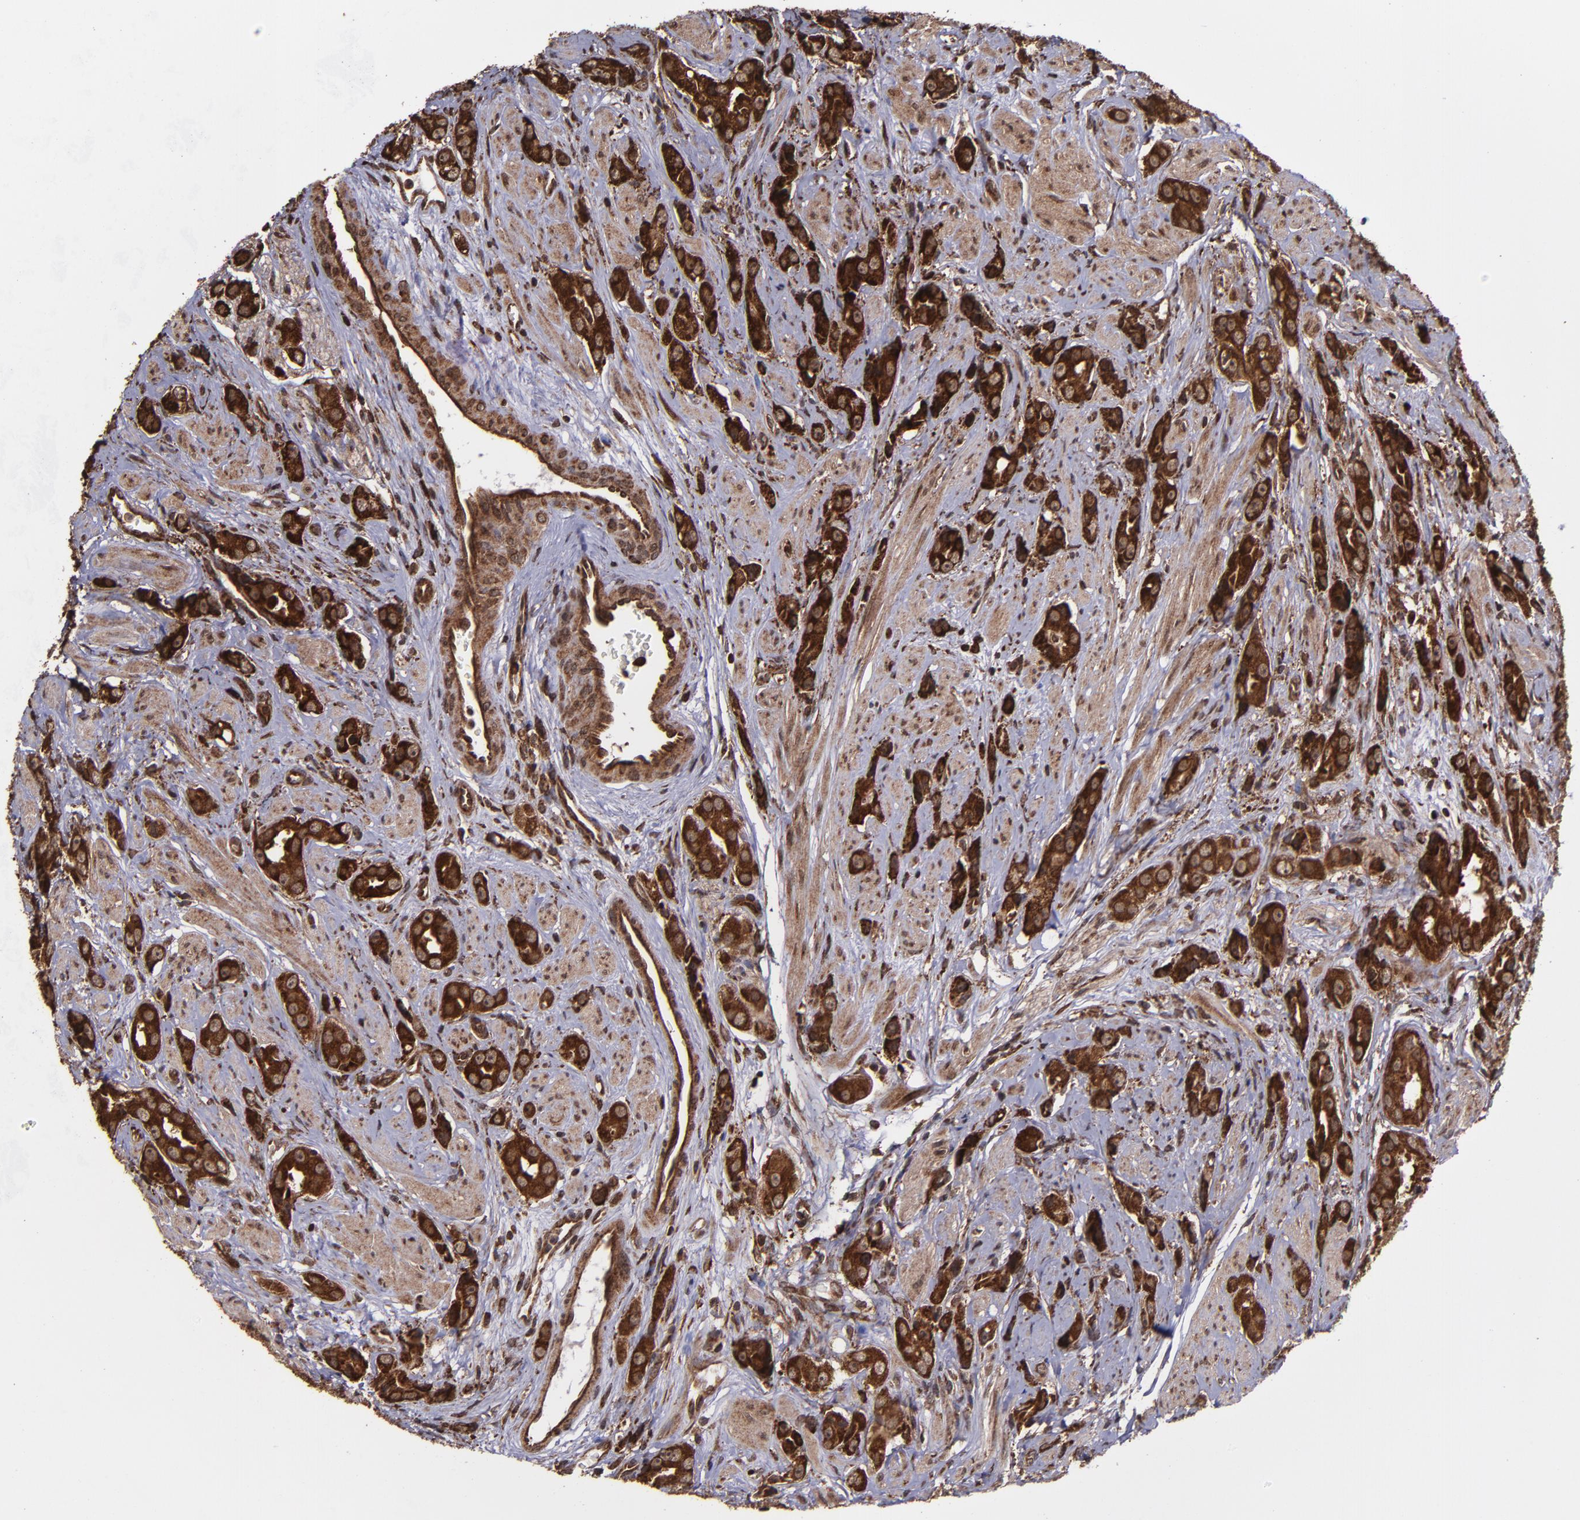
{"staining": {"intensity": "strong", "quantity": ">75%", "location": "cytoplasmic/membranous,nuclear"}, "tissue": "prostate cancer", "cell_type": "Tumor cells", "image_type": "cancer", "snomed": [{"axis": "morphology", "description": "Adenocarcinoma, Medium grade"}, {"axis": "topography", "description": "Prostate"}], "caption": "Immunohistochemistry staining of prostate cancer, which demonstrates high levels of strong cytoplasmic/membranous and nuclear staining in about >75% of tumor cells indicating strong cytoplasmic/membranous and nuclear protein staining. The staining was performed using DAB (brown) for protein detection and nuclei were counterstained in hematoxylin (blue).", "gene": "EIF4ENIF1", "patient": {"sex": "male", "age": 53}}